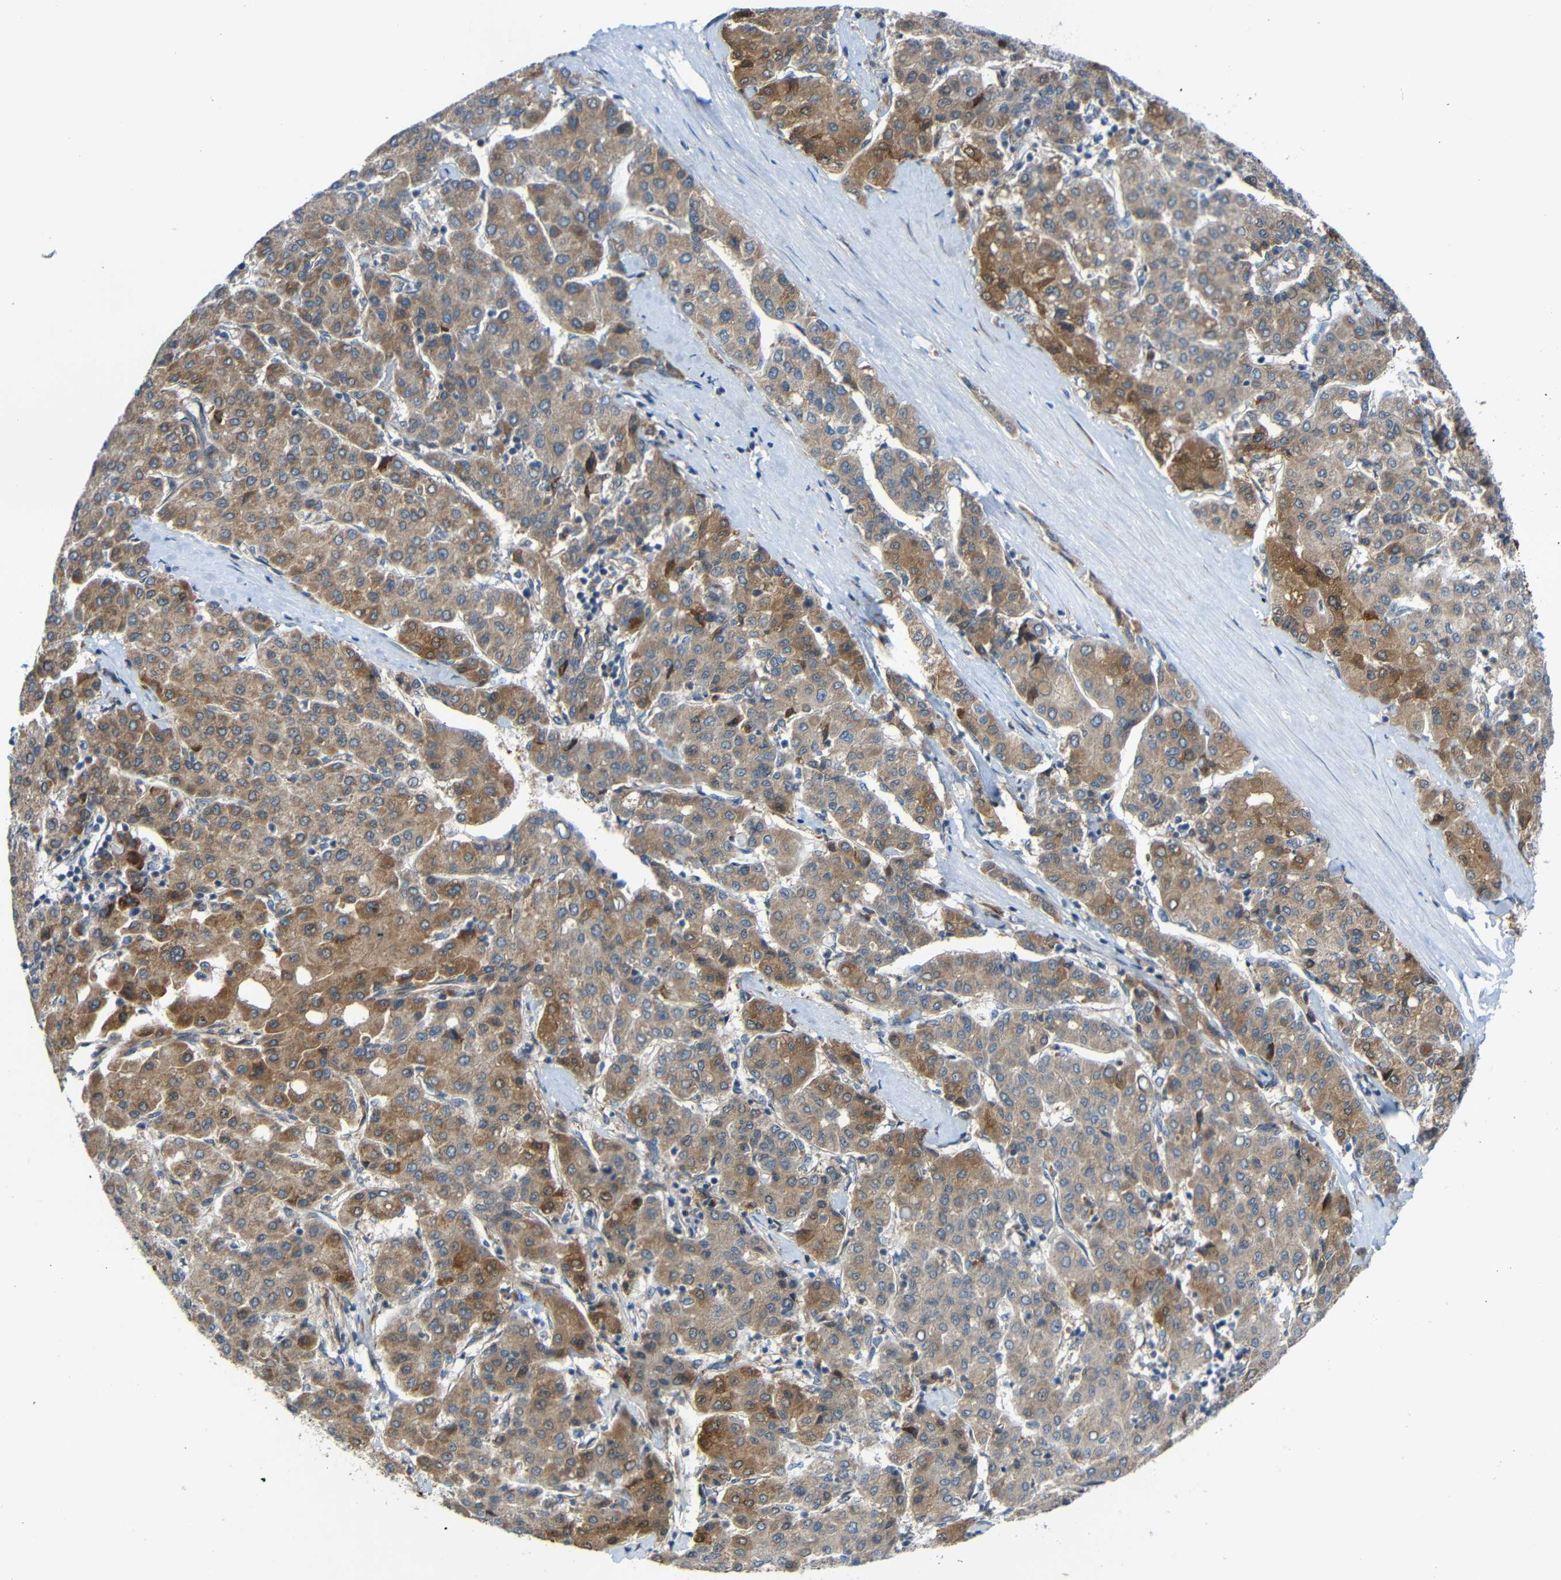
{"staining": {"intensity": "moderate", "quantity": ">75%", "location": "cytoplasmic/membranous"}, "tissue": "liver cancer", "cell_type": "Tumor cells", "image_type": "cancer", "snomed": [{"axis": "morphology", "description": "Carcinoma, Hepatocellular, NOS"}, {"axis": "topography", "description": "Liver"}], "caption": "Immunohistochemical staining of human liver cancer demonstrates medium levels of moderate cytoplasmic/membranous protein expression in about >75% of tumor cells.", "gene": "TMEM25", "patient": {"sex": "male", "age": 65}}